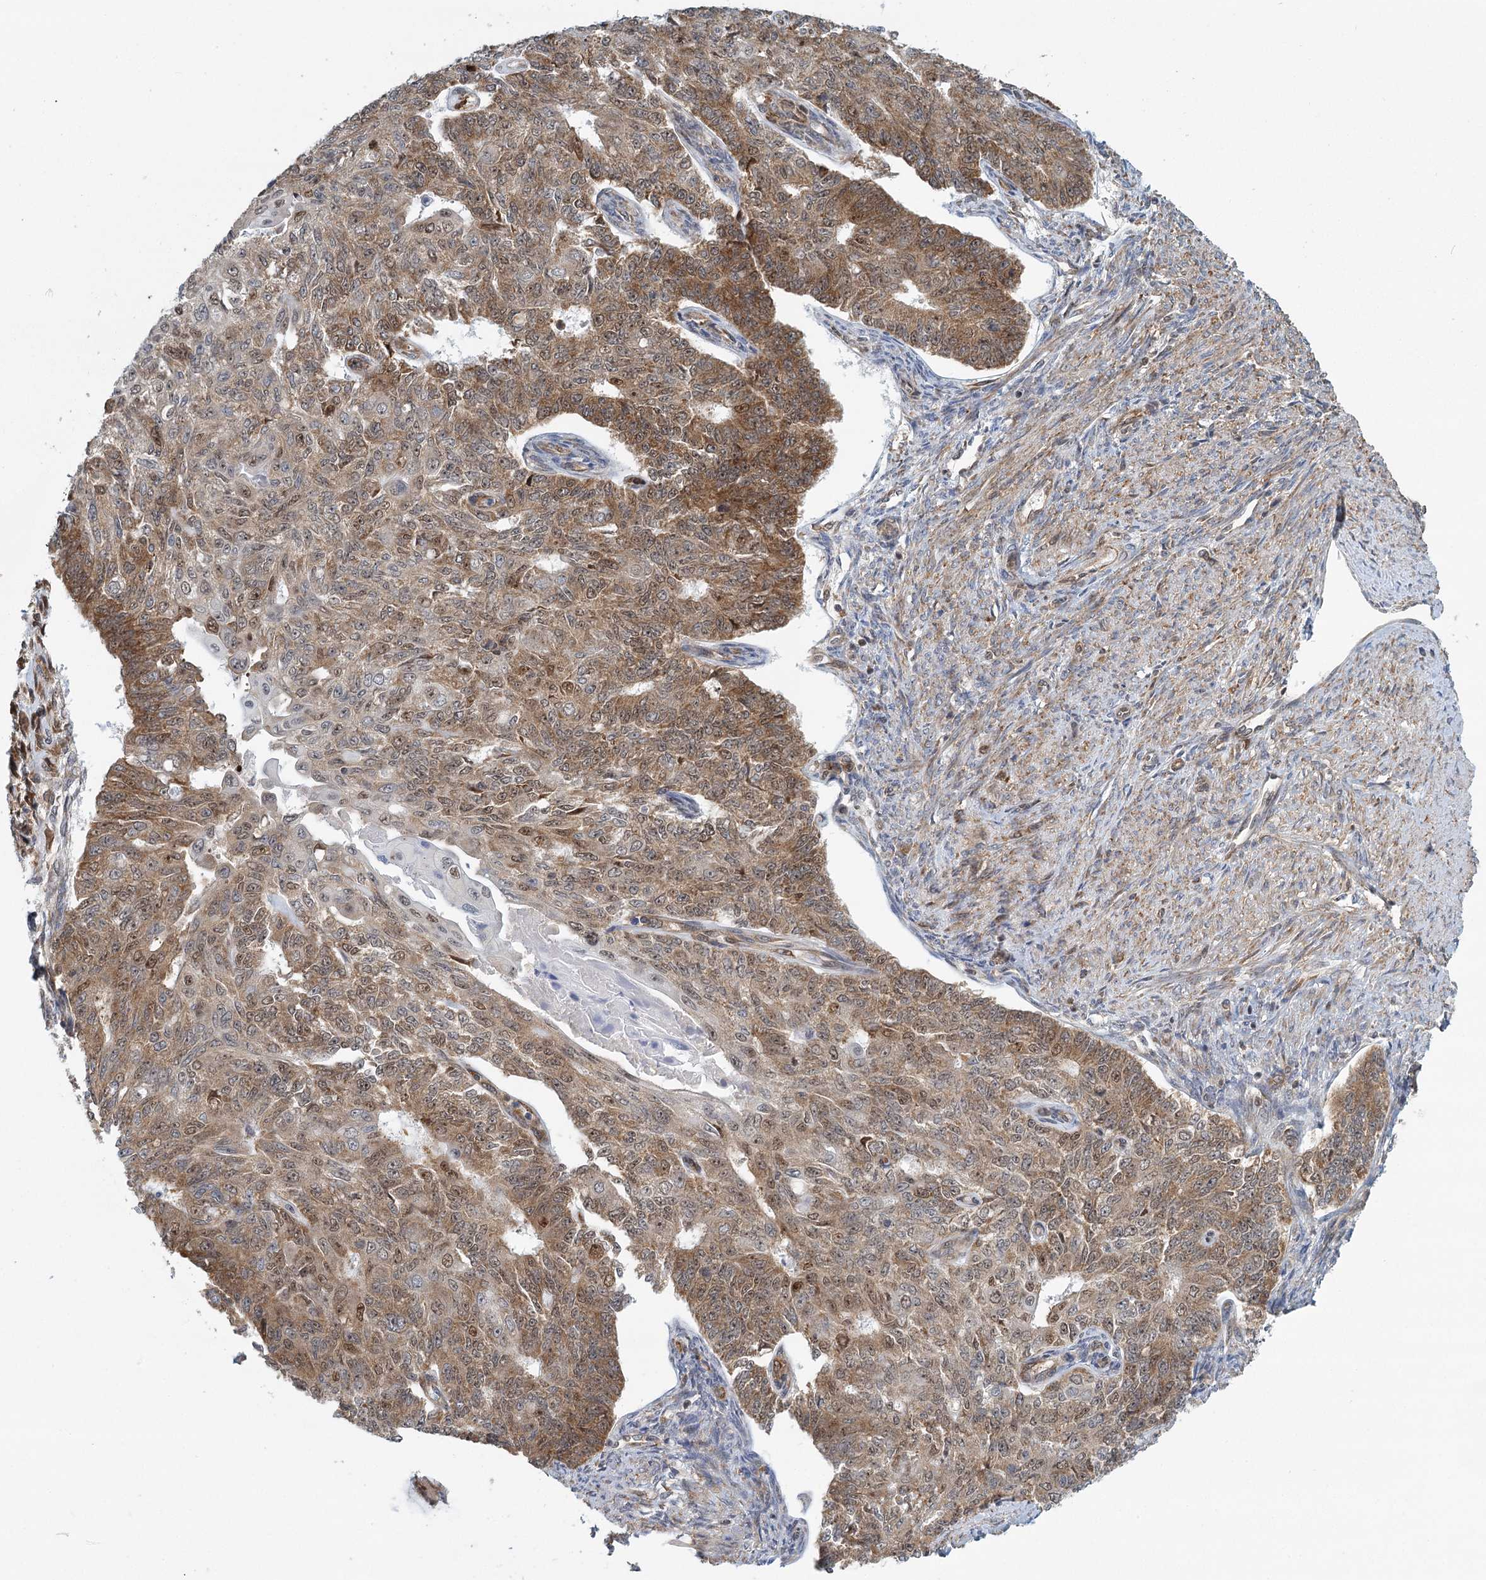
{"staining": {"intensity": "moderate", "quantity": ">75%", "location": "cytoplasmic/membranous,nuclear"}, "tissue": "endometrial cancer", "cell_type": "Tumor cells", "image_type": "cancer", "snomed": [{"axis": "morphology", "description": "Adenocarcinoma, NOS"}, {"axis": "topography", "description": "Endometrium"}], "caption": "A high-resolution photomicrograph shows immunohistochemistry staining of endometrial cancer (adenocarcinoma), which shows moderate cytoplasmic/membranous and nuclear staining in approximately >75% of tumor cells.", "gene": "GPATCH11", "patient": {"sex": "female", "age": 32}}